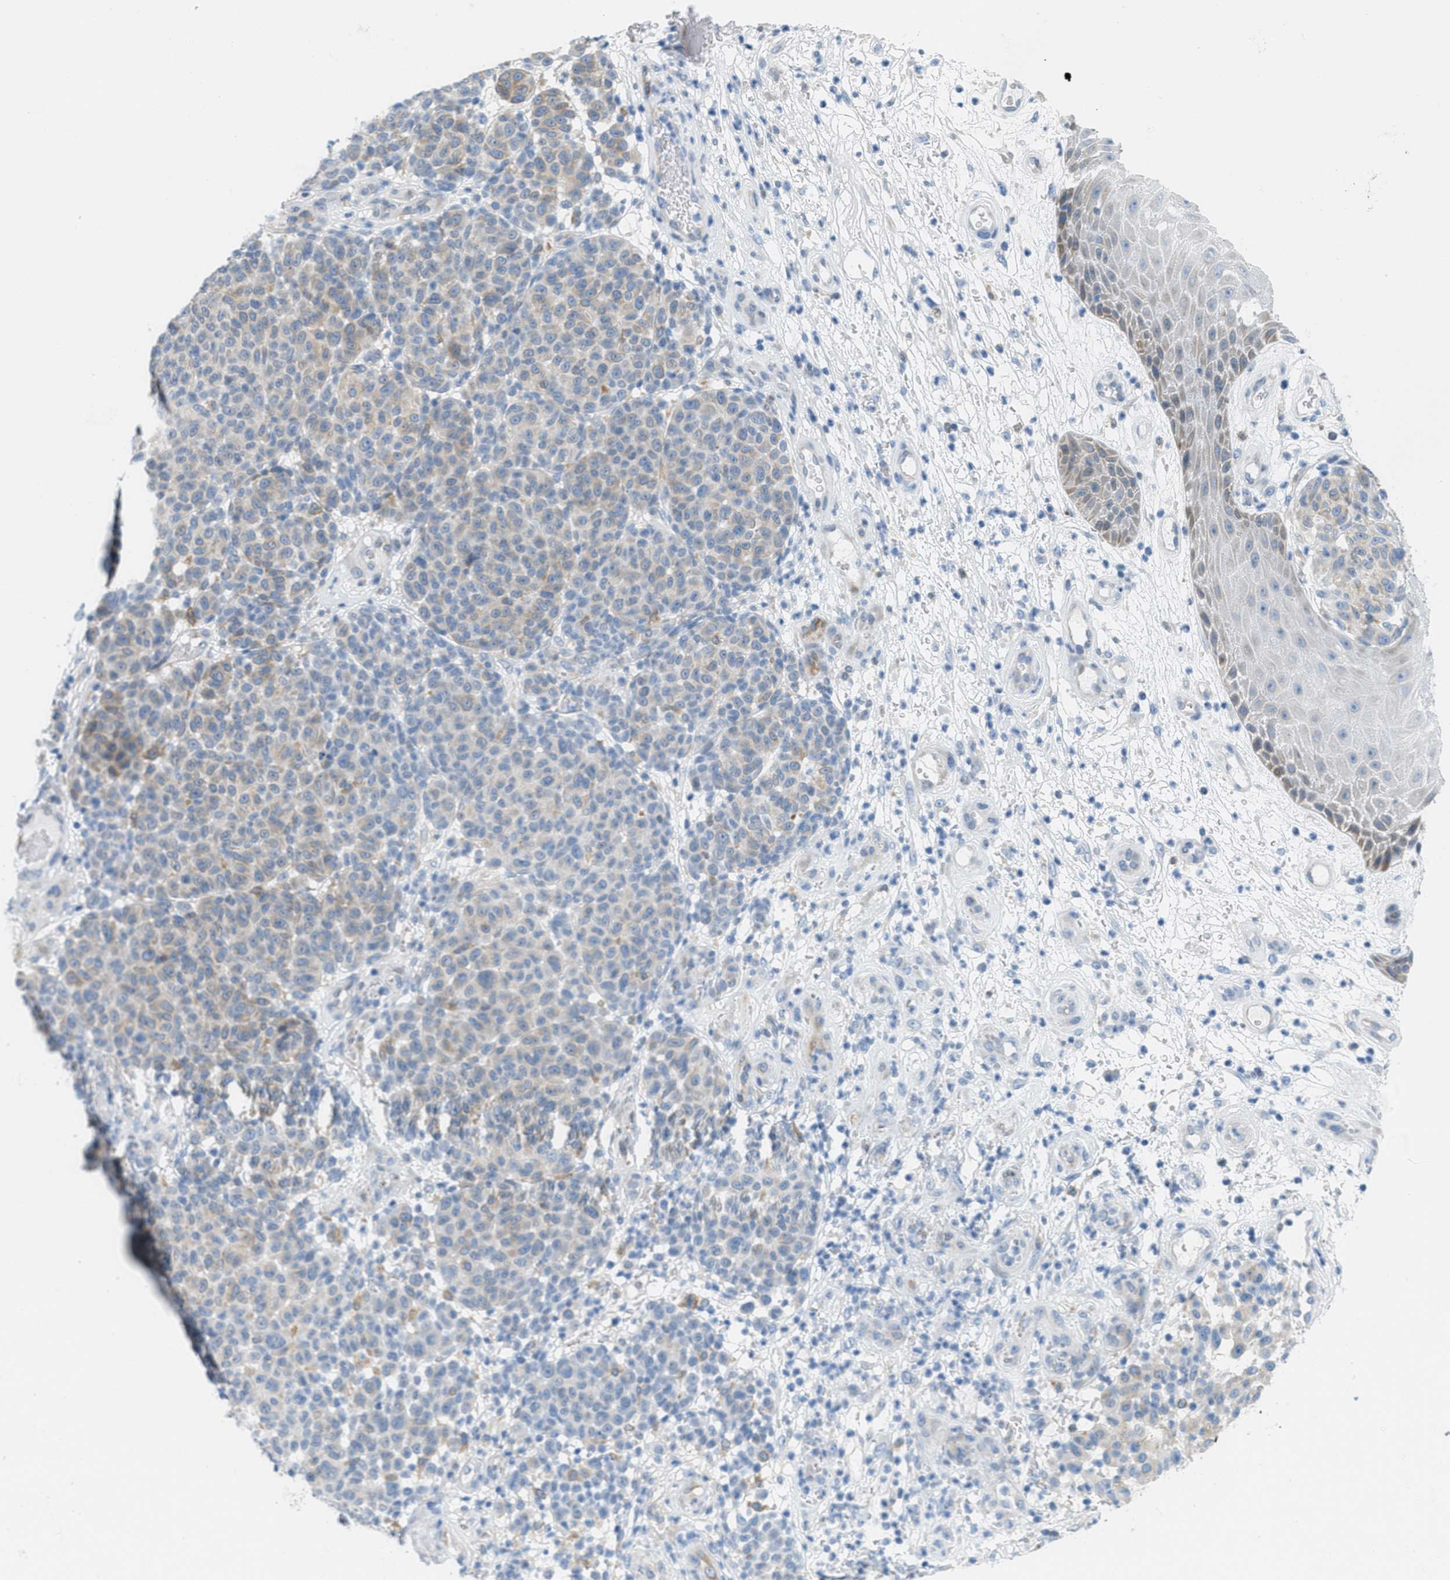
{"staining": {"intensity": "weak", "quantity": "25%-75%", "location": "cytoplasmic/membranous"}, "tissue": "melanoma", "cell_type": "Tumor cells", "image_type": "cancer", "snomed": [{"axis": "morphology", "description": "Malignant melanoma, NOS"}, {"axis": "topography", "description": "Skin"}], "caption": "Immunohistochemistry (IHC) photomicrograph of human melanoma stained for a protein (brown), which reveals low levels of weak cytoplasmic/membranous expression in about 25%-75% of tumor cells.", "gene": "TEX264", "patient": {"sex": "male", "age": 59}}